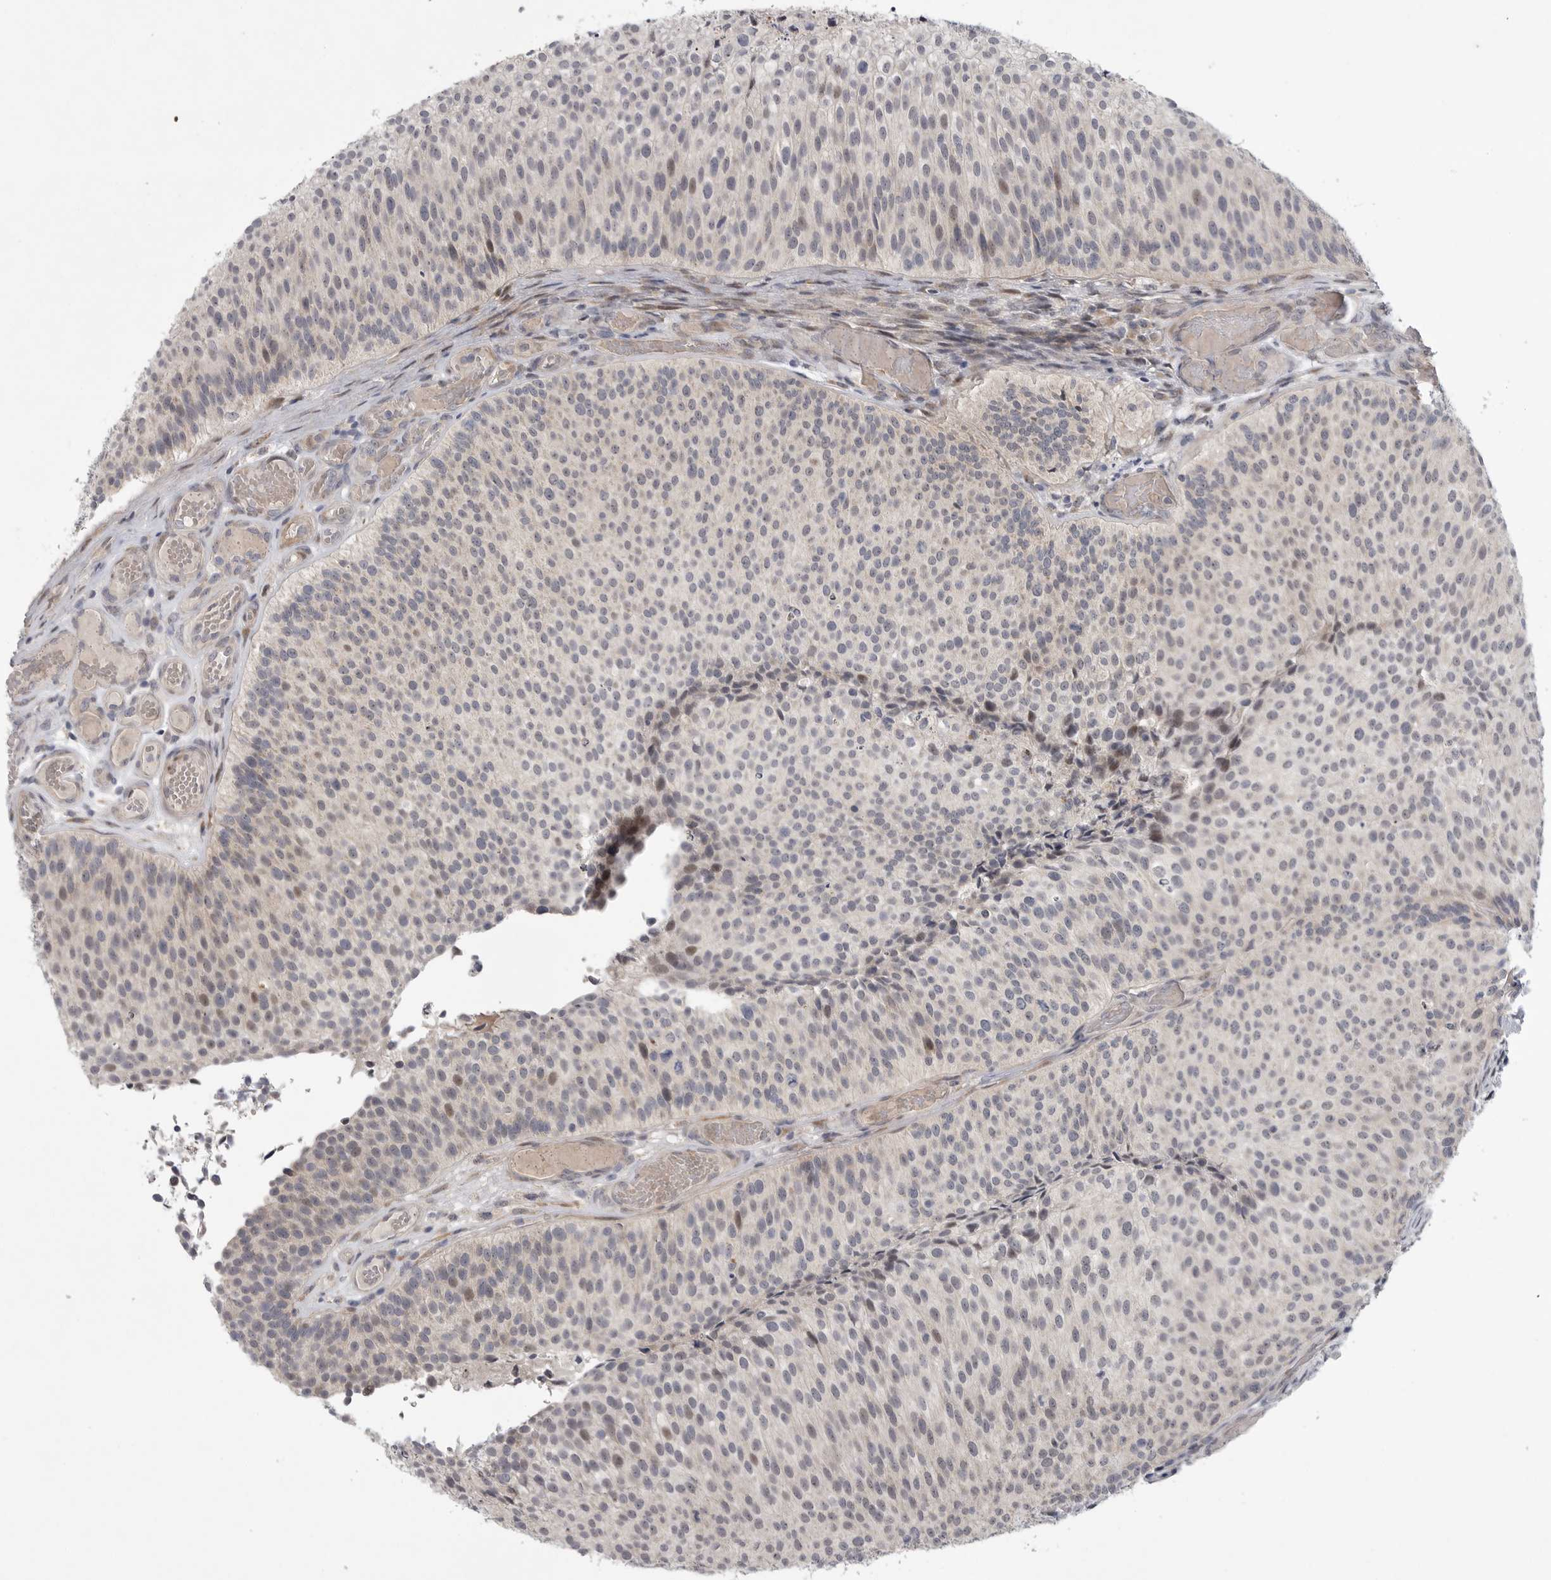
{"staining": {"intensity": "negative", "quantity": "none", "location": "none"}, "tissue": "urothelial cancer", "cell_type": "Tumor cells", "image_type": "cancer", "snomed": [{"axis": "morphology", "description": "Urothelial carcinoma, Low grade"}, {"axis": "topography", "description": "Urinary bladder"}], "caption": "Immunohistochemistry image of human urothelial cancer stained for a protein (brown), which shows no expression in tumor cells.", "gene": "FBXO43", "patient": {"sex": "male", "age": 86}}